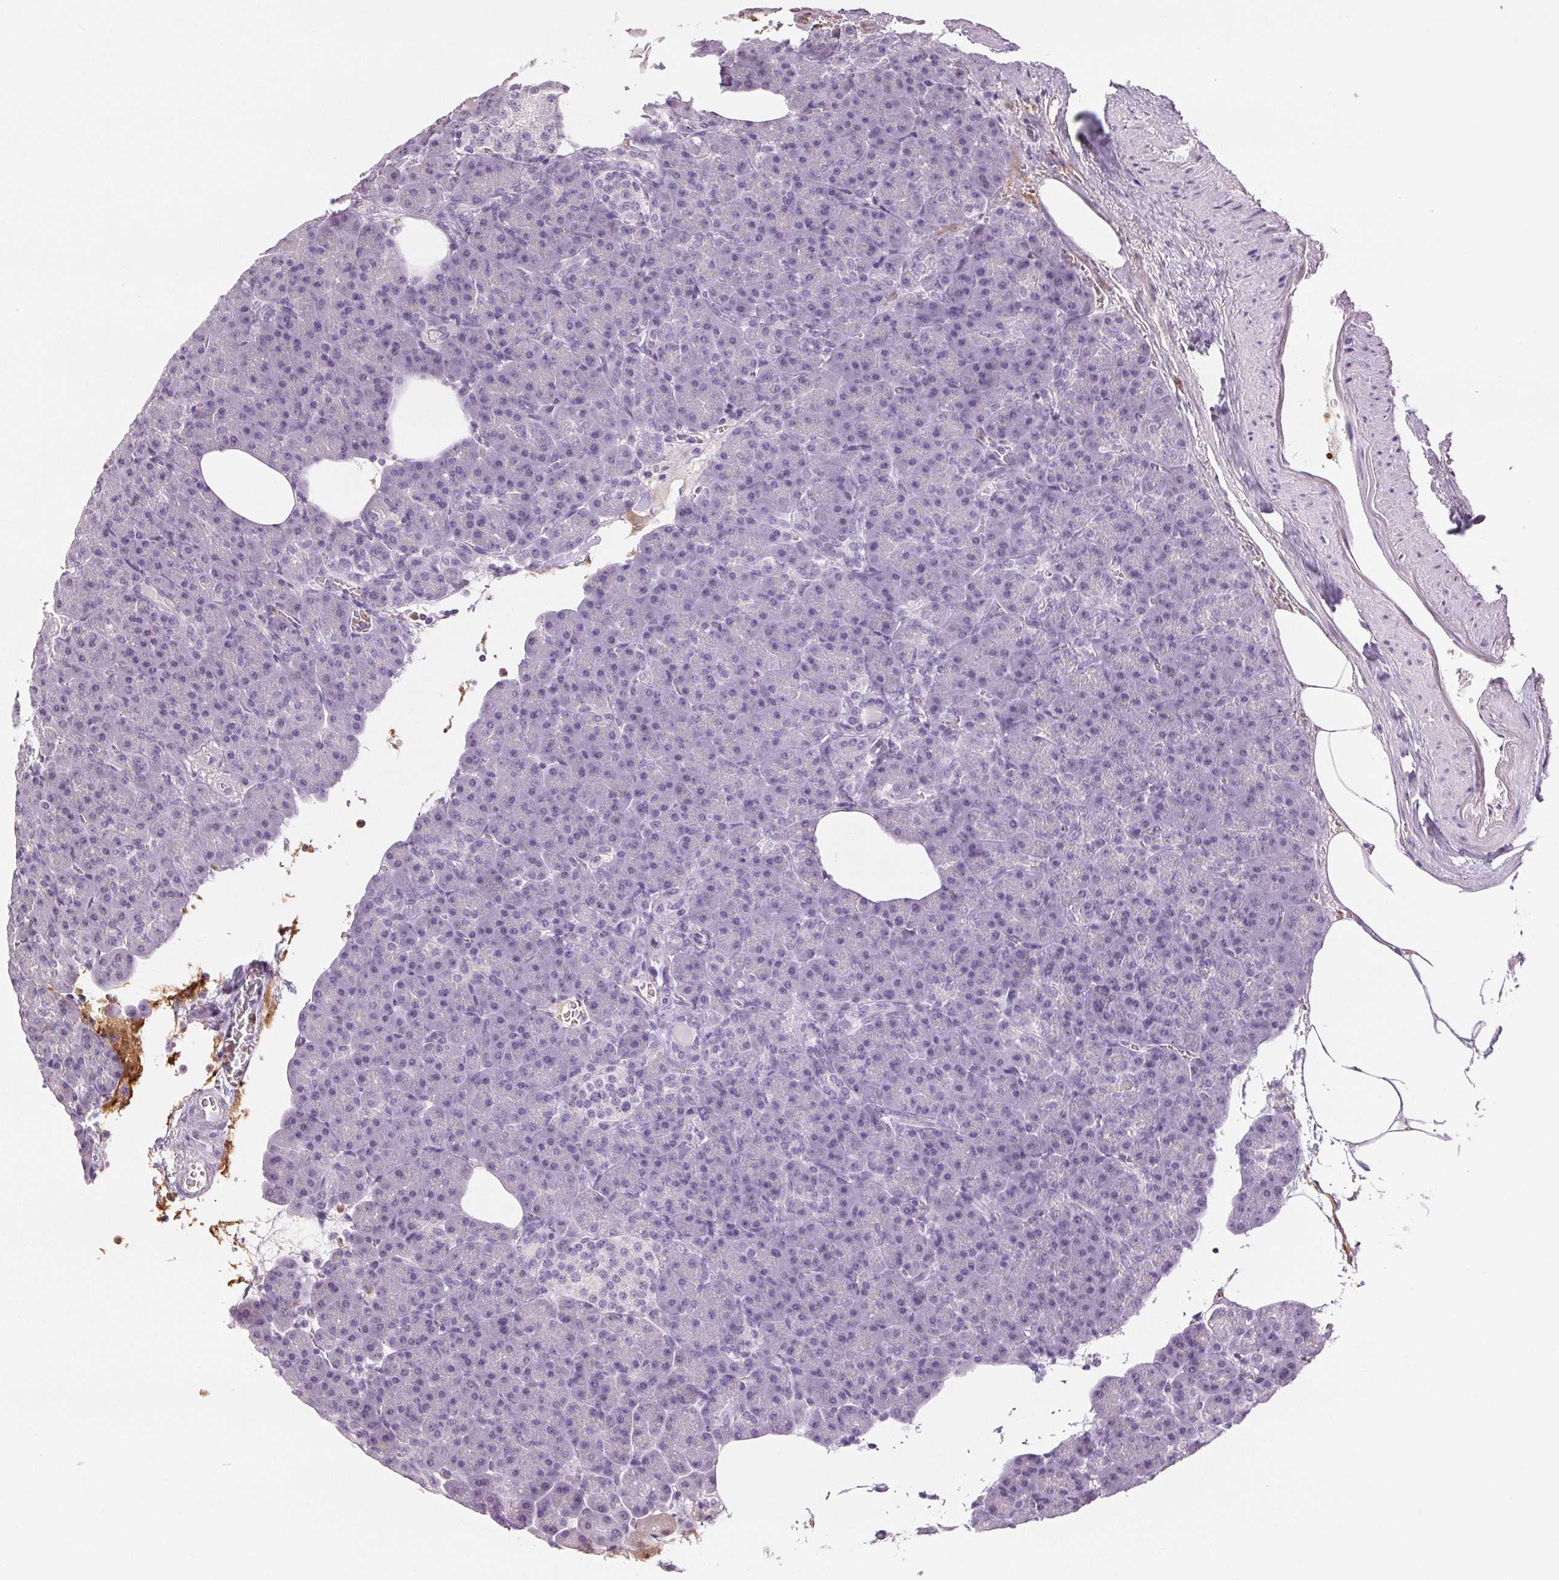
{"staining": {"intensity": "negative", "quantity": "none", "location": "none"}, "tissue": "pancreas", "cell_type": "Exocrine glandular cells", "image_type": "normal", "snomed": [{"axis": "morphology", "description": "Normal tissue, NOS"}, {"axis": "topography", "description": "Pancreas"}], "caption": "An IHC histopathology image of unremarkable pancreas is shown. There is no staining in exocrine glandular cells of pancreas. Nuclei are stained in blue.", "gene": "LTF", "patient": {"sex": "female", "age": 74}}